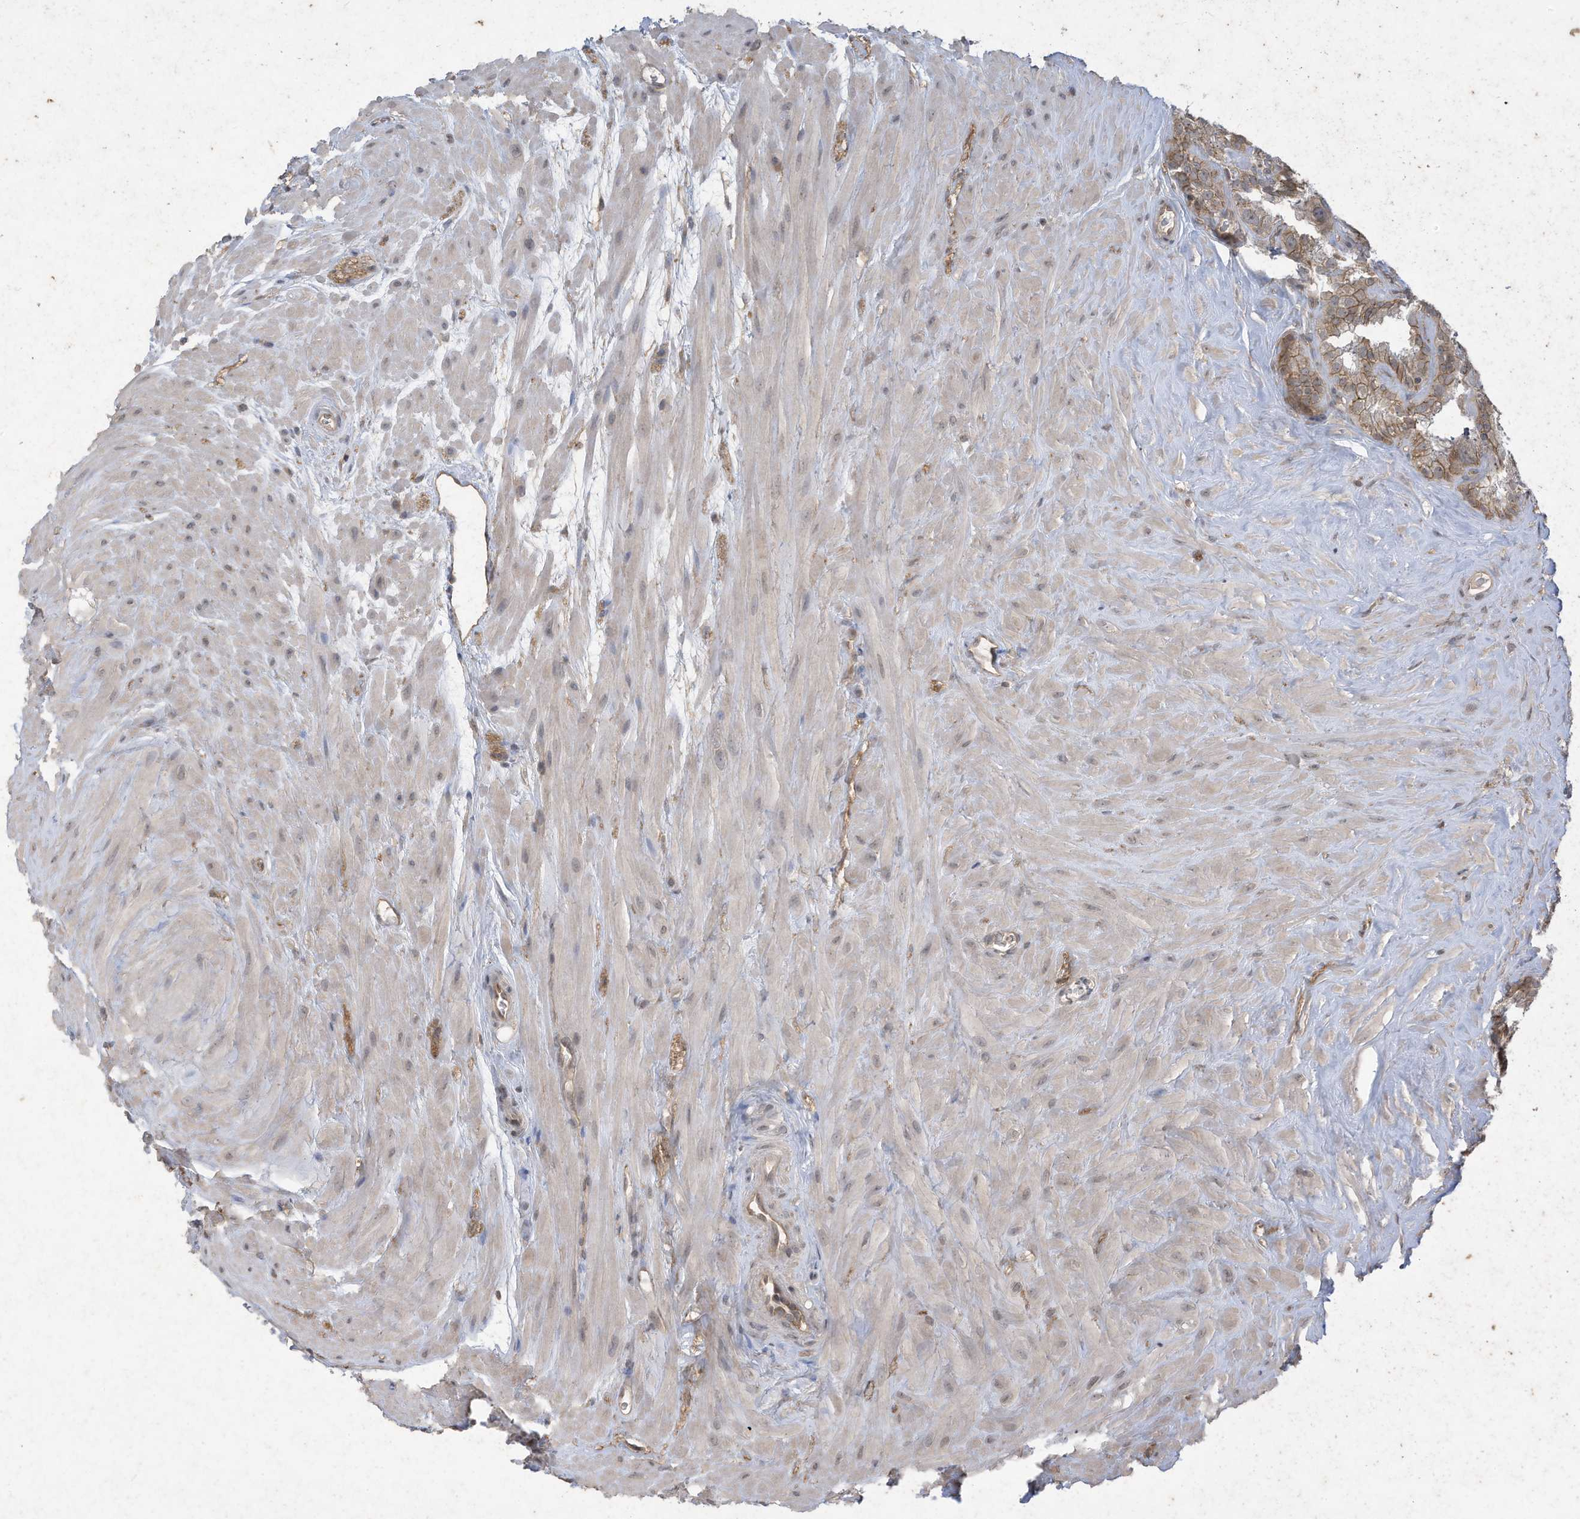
{"staining": {"intensity": "moderate", "quantity": "25%-75%", "location": "cytoplasmic/membranous"}, "tissue": "seminal vesicle", "cell_type": "Glandular cells", "image_type": "normal", "snomed": [{"axis": "morphology", "description": "Normal tissue, NOS"}, {"axis": "topography", "description": "Prostate"}, {"axis": "topography", "description": "Seminal veicle"}], "caption": "Immunohistochemical staining of normal human seminal vesicle shows medium levels of moderate cytoplasmic/membranous positivity in about 25%-75% of glandular cells. (DAB (3,3'-diaminobenzidine) = brown stain, brightfield microscopy at high magnification).", "gene": "MATN2", "patient": {"sex": "male", "age": 59}}